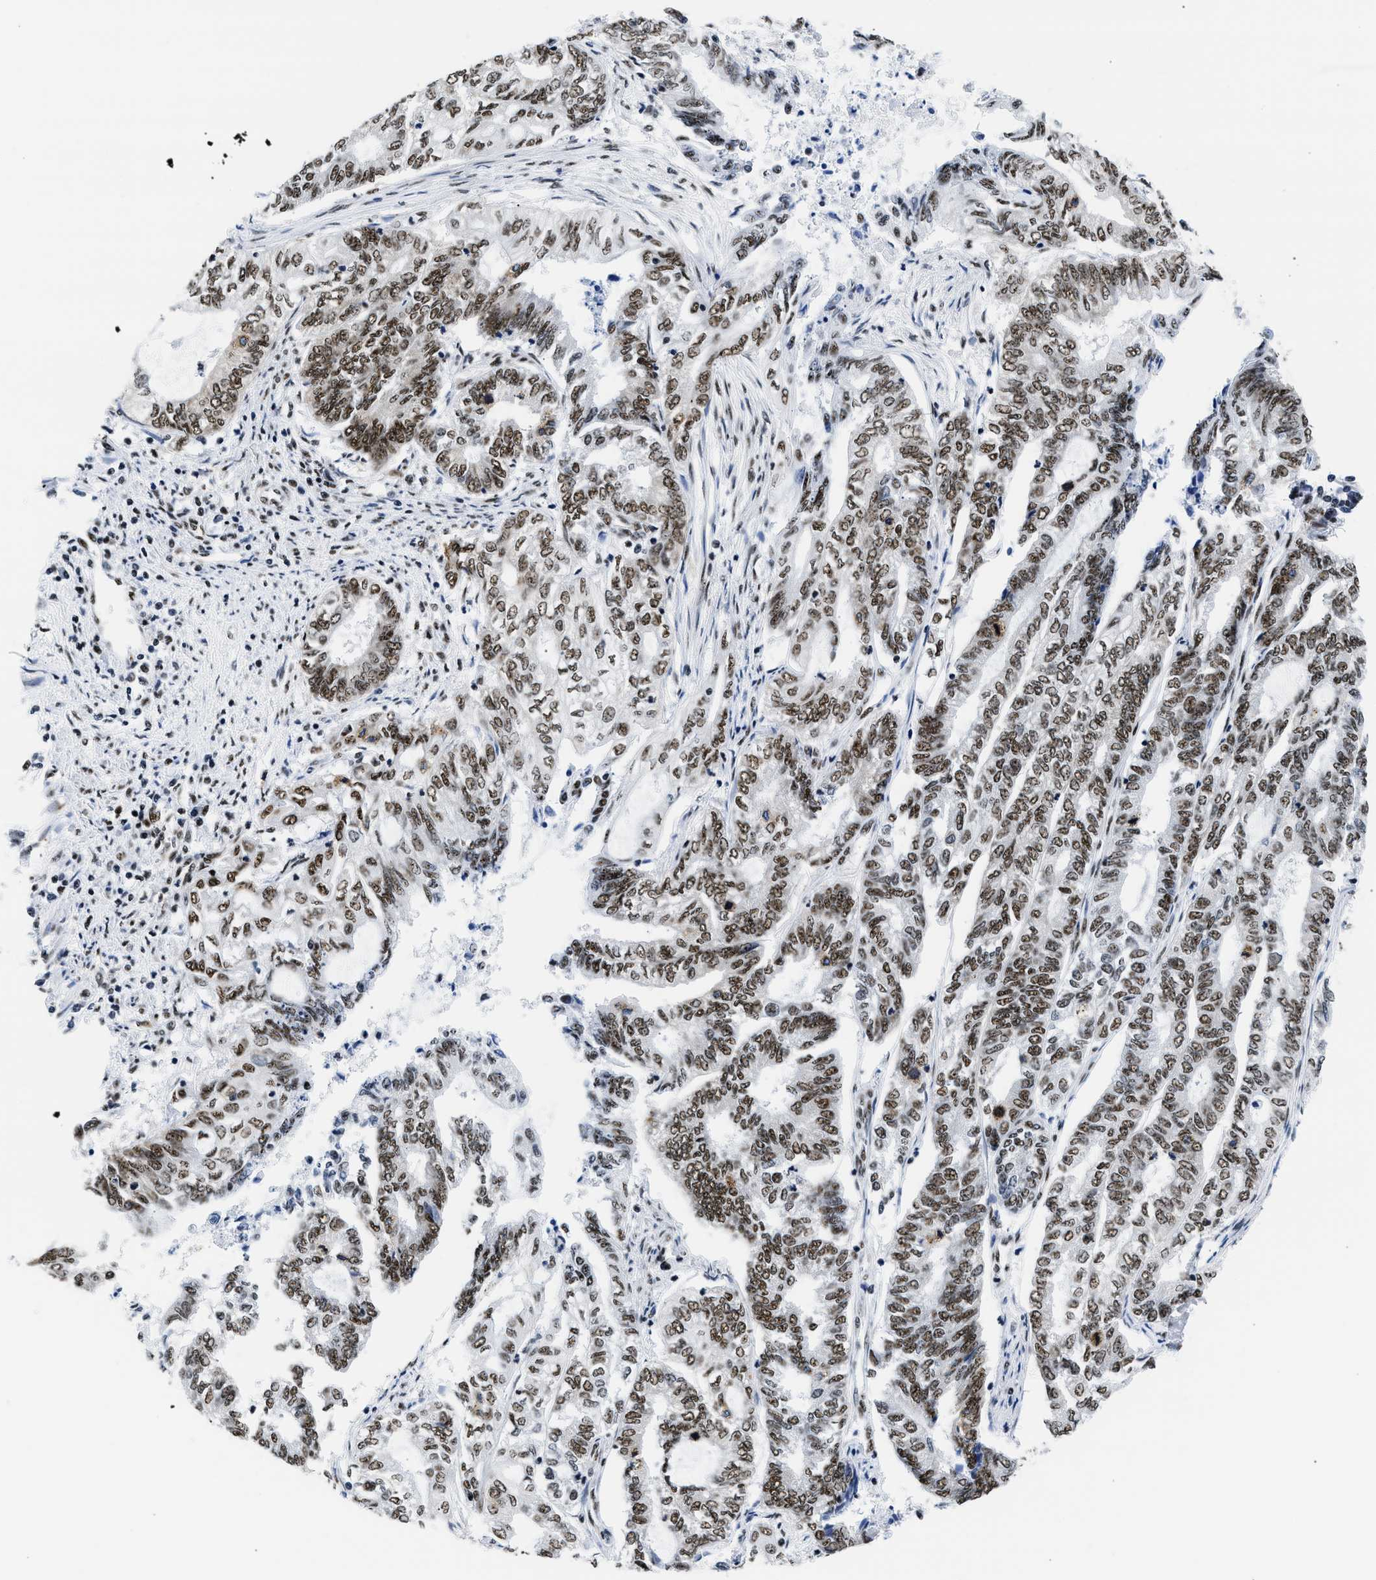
{"staining": {"intensity": "strong", "quantity": ">75%", "location": "nuclear"}, "tissue": "endometrial cancer", "cell_type": "Tumor cells", "image_type": "cancer", "snomed": [{"axis": "morphology", "description": "Adenocarcinoma, NOS"}, {"axis": "topography", "description": "Uterus"}, {"axis": "topography", "description": "Endometrium"}], "caption": "Immunohistochemistry (DAB (3,3'-diaminobenzidine)) staining of human endometrial cancer (adenocarcinoma) exhibits strong nuclear protein expression in about >75% of tumor cells.", "gene": "RBM8A", "patient": {"sex": "female", "age": 70}}